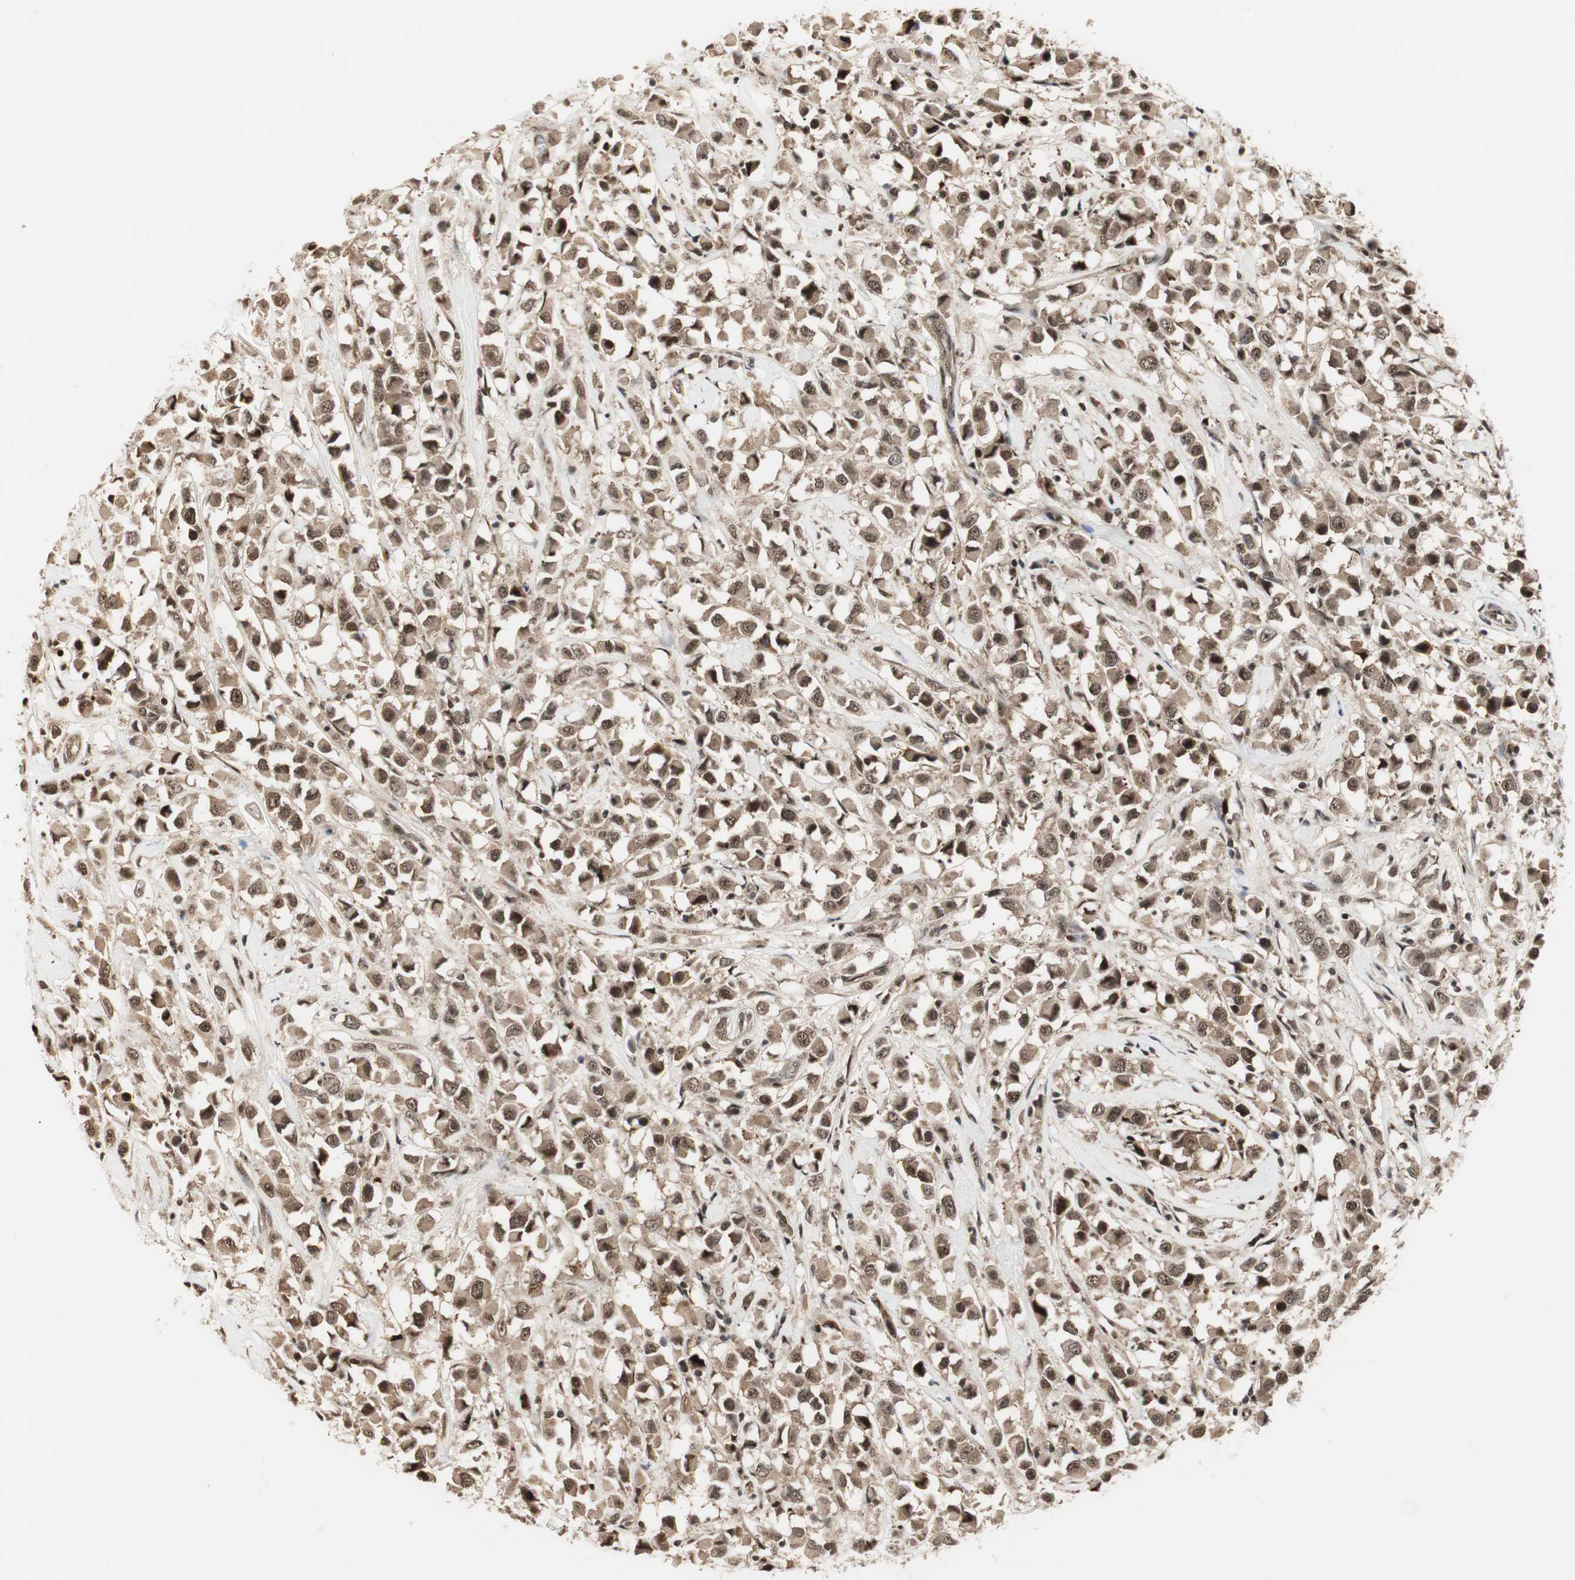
{"staining": {"intensity": "moderate", "quantity": ">75%", "location": "cytoplasmic/membranous,nuclear"}, "tissue": "breast cancer", "cell_type": "Tumor cells", "image_type": "cancer", "snomed": [{"axis": "morphology", "description": "Duct carcinoma"}, {"axis": "topography", "description": "Breast"}], "caption": "Moderate cytoplasmic/membranous and nuclear positivity is present in about >75% of tumor cells in breast cancer (infiltrating ductal carcinoma).", "gene": "CSNK2B", "patient": {"sex": "female", "age": 61}}